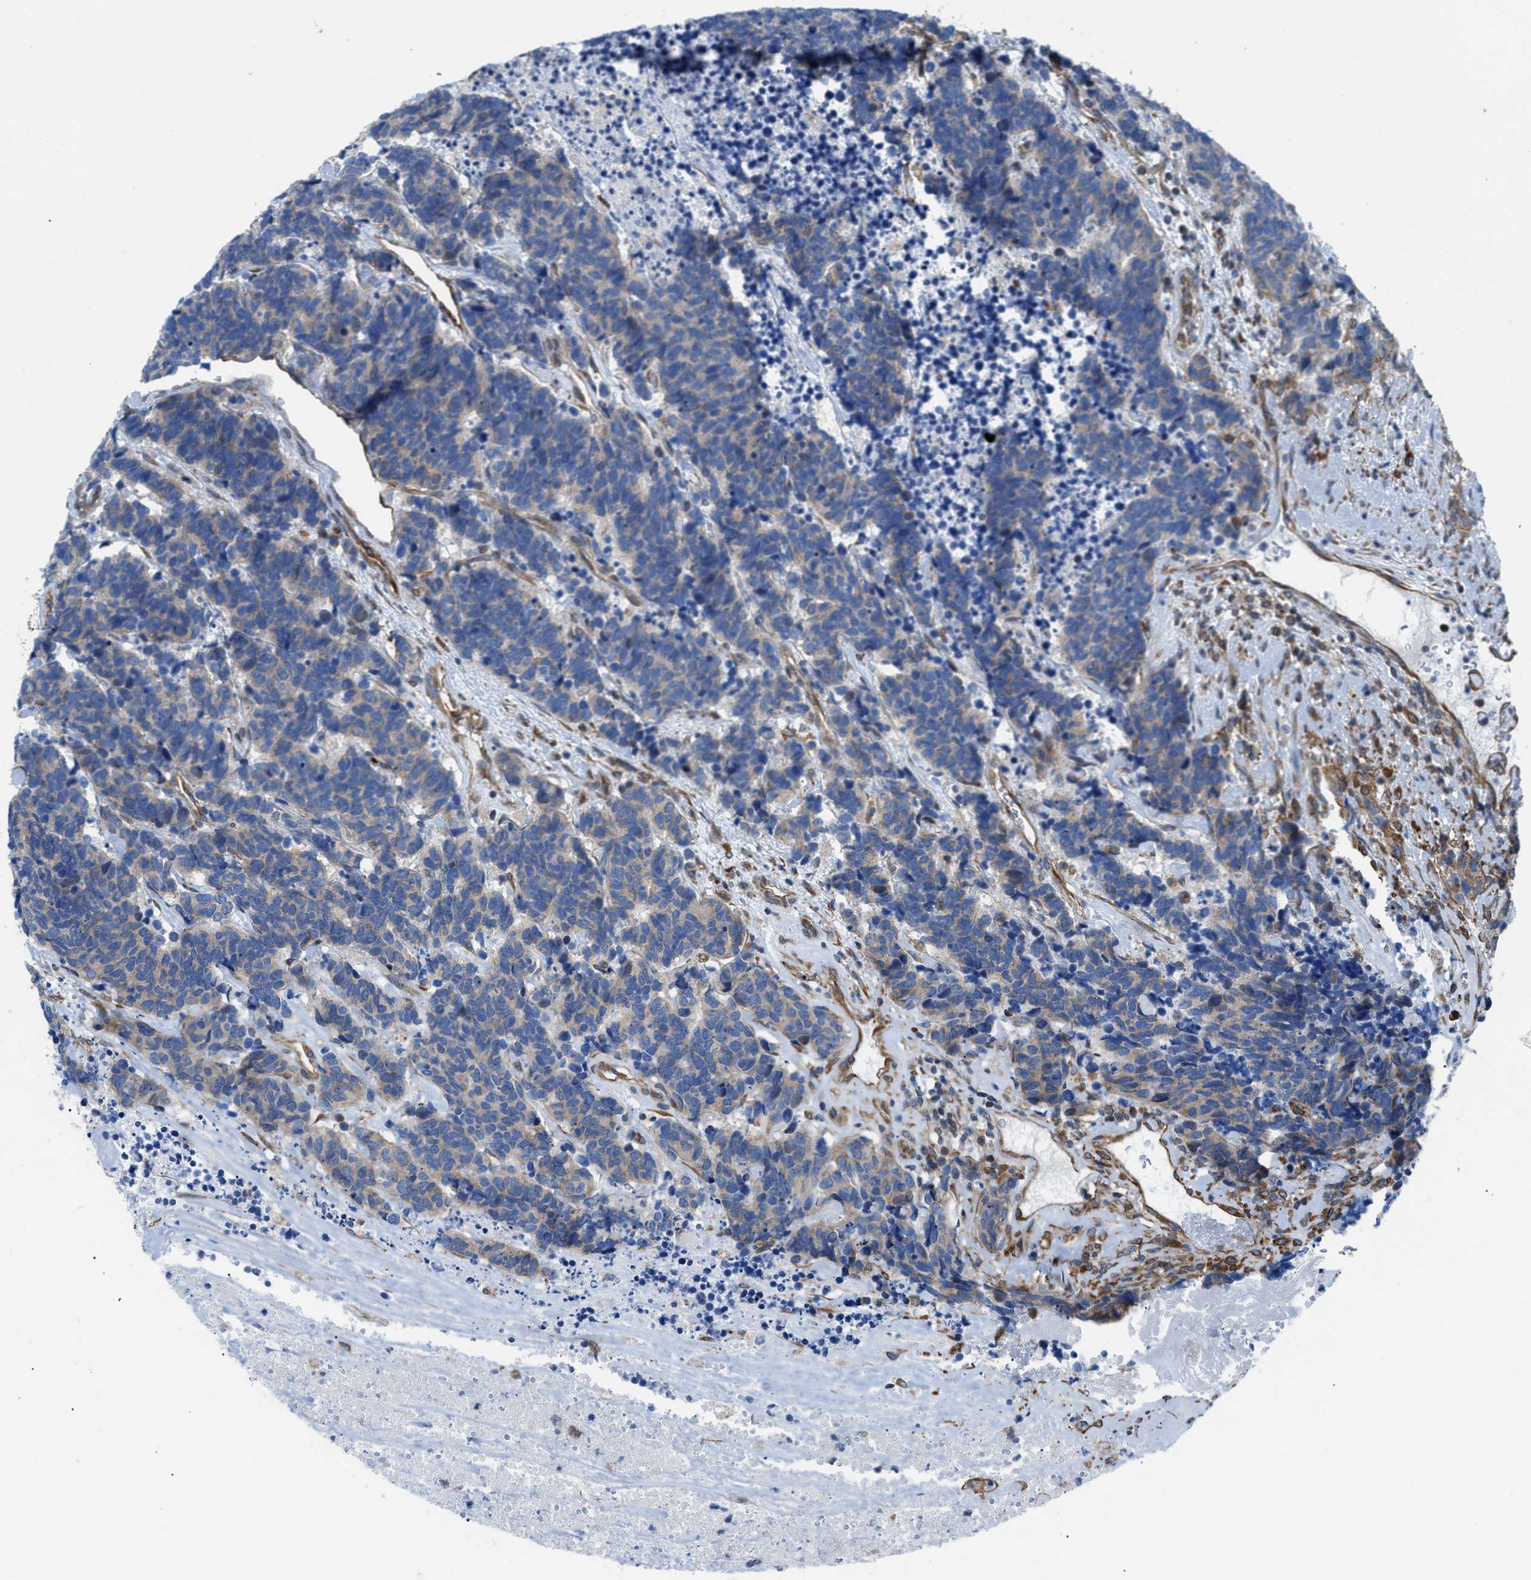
{"staining": {"intensity": "weak", "quantity": "25%-75%", "location": "cytoplasmic/membranous"}, "tissue": "carcinoid", "cell_type": "Tumor cells", "image_type": "cancer", "snomed": [{"axis": "morphology", "description": "Carcinoma, NOS"}, {"axis": "morphology", "description": "Carcinoid, malignant, NOS"}, {"axis": "topography", "description": "Urinary bladder"}], "caption": "Protein staining exhibits weak cytoplasmic/membranous expression in approximately 25%-75% of tumor cells in carcinoma.", "gene": "DMAC1", "patient": {"sex": "male", "age": 57}}